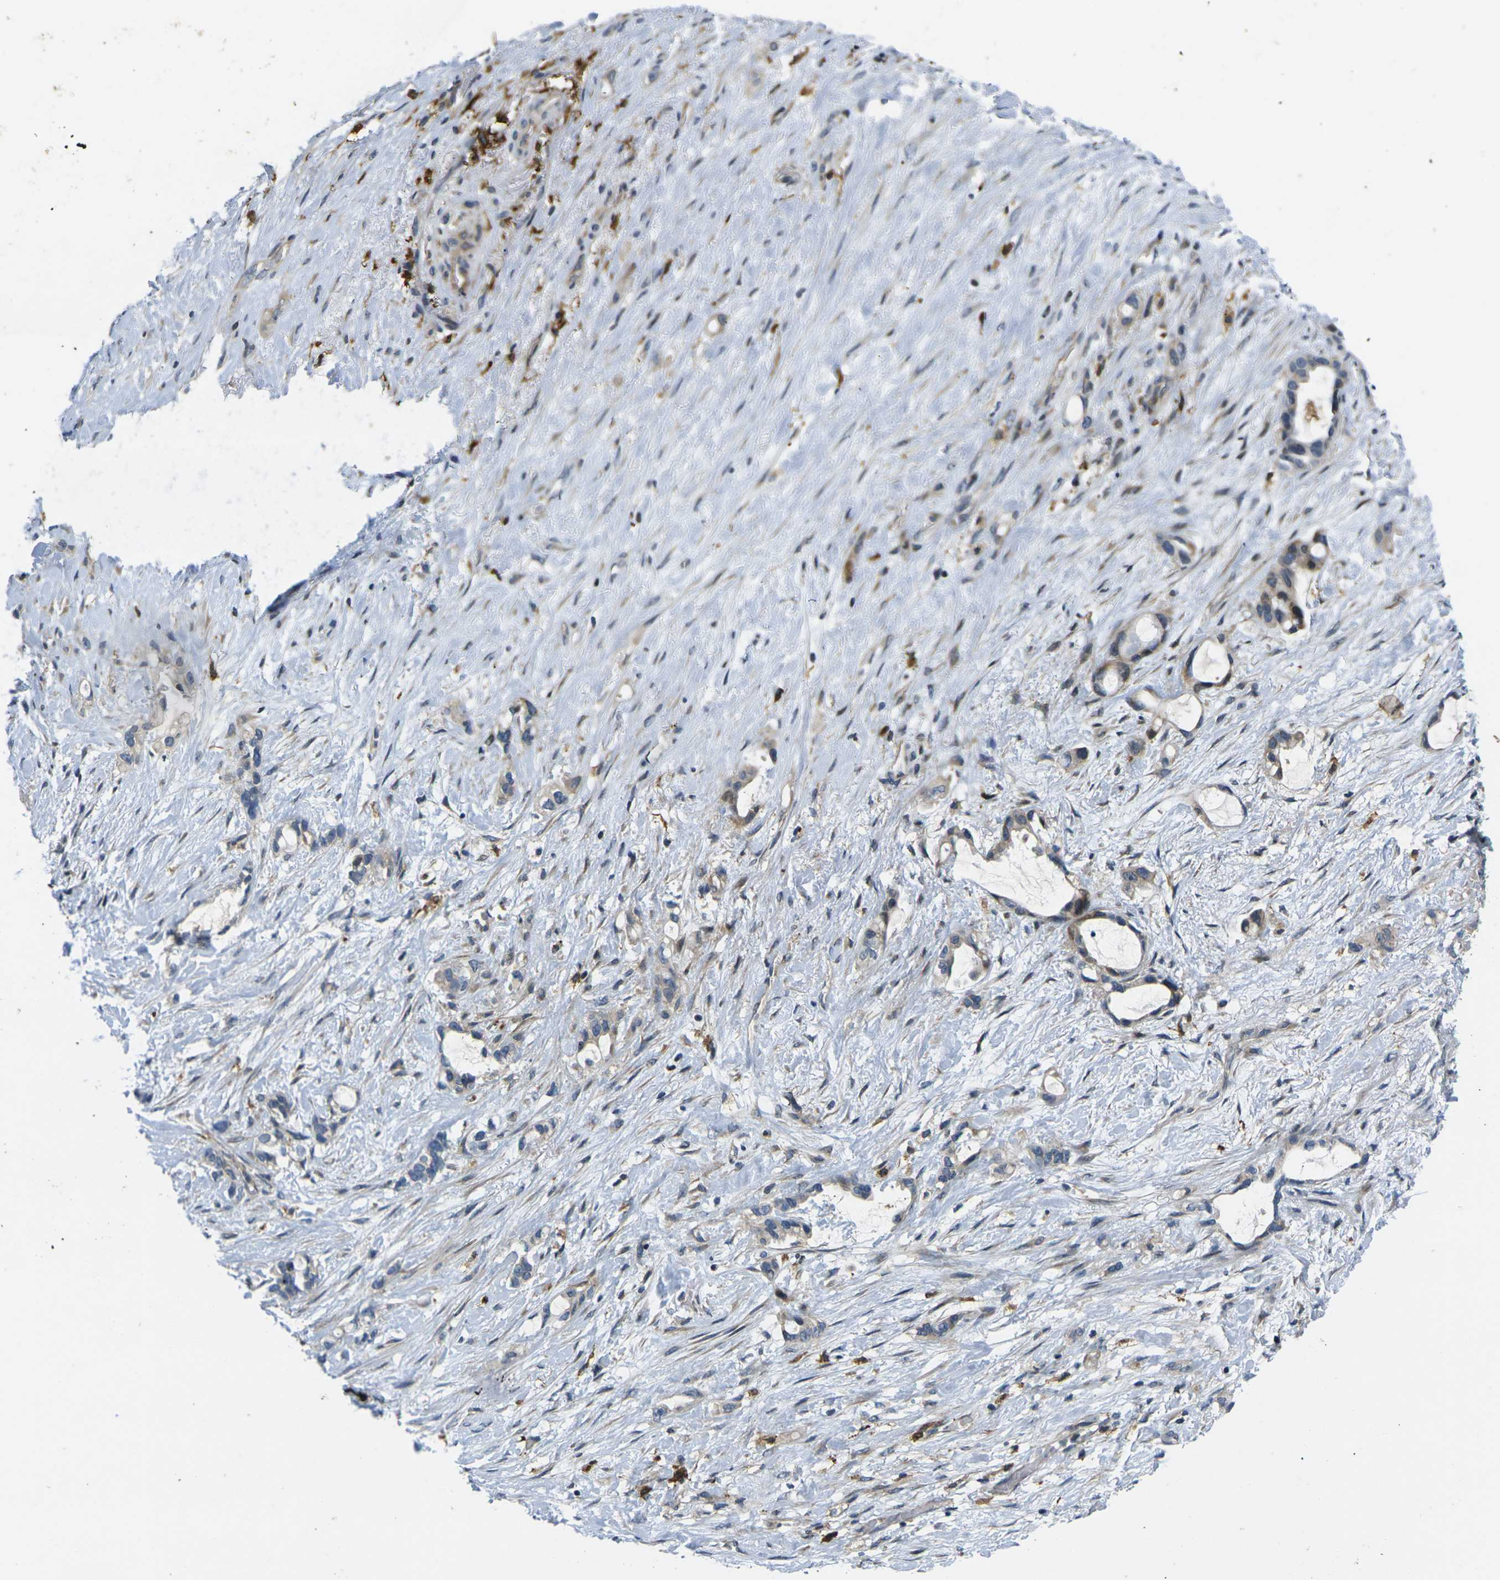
{"staining": {"intensity": "weak", "quantity": ">75%", "location": "cytoplasmic/membranous"}, "tissue": "liver cancer", "cell_type": "Tumor cells", "image_type": "cancer", "snomed": [{"axis": "morphology", "description": "Cholangiocarcinoma"}, {"axis": "topography", "description": "Liver"}], "caption": "Protein staining of cholangiocarcinoma (liver) tissue demonstrates weak cytoplasmic/membranous staining in about >75% of tumor cells. (Brightfield microscopy of DAB IHC at high magnification).", "gene": "ROBO2", "patient": {"sex": "female", "age": 65}}